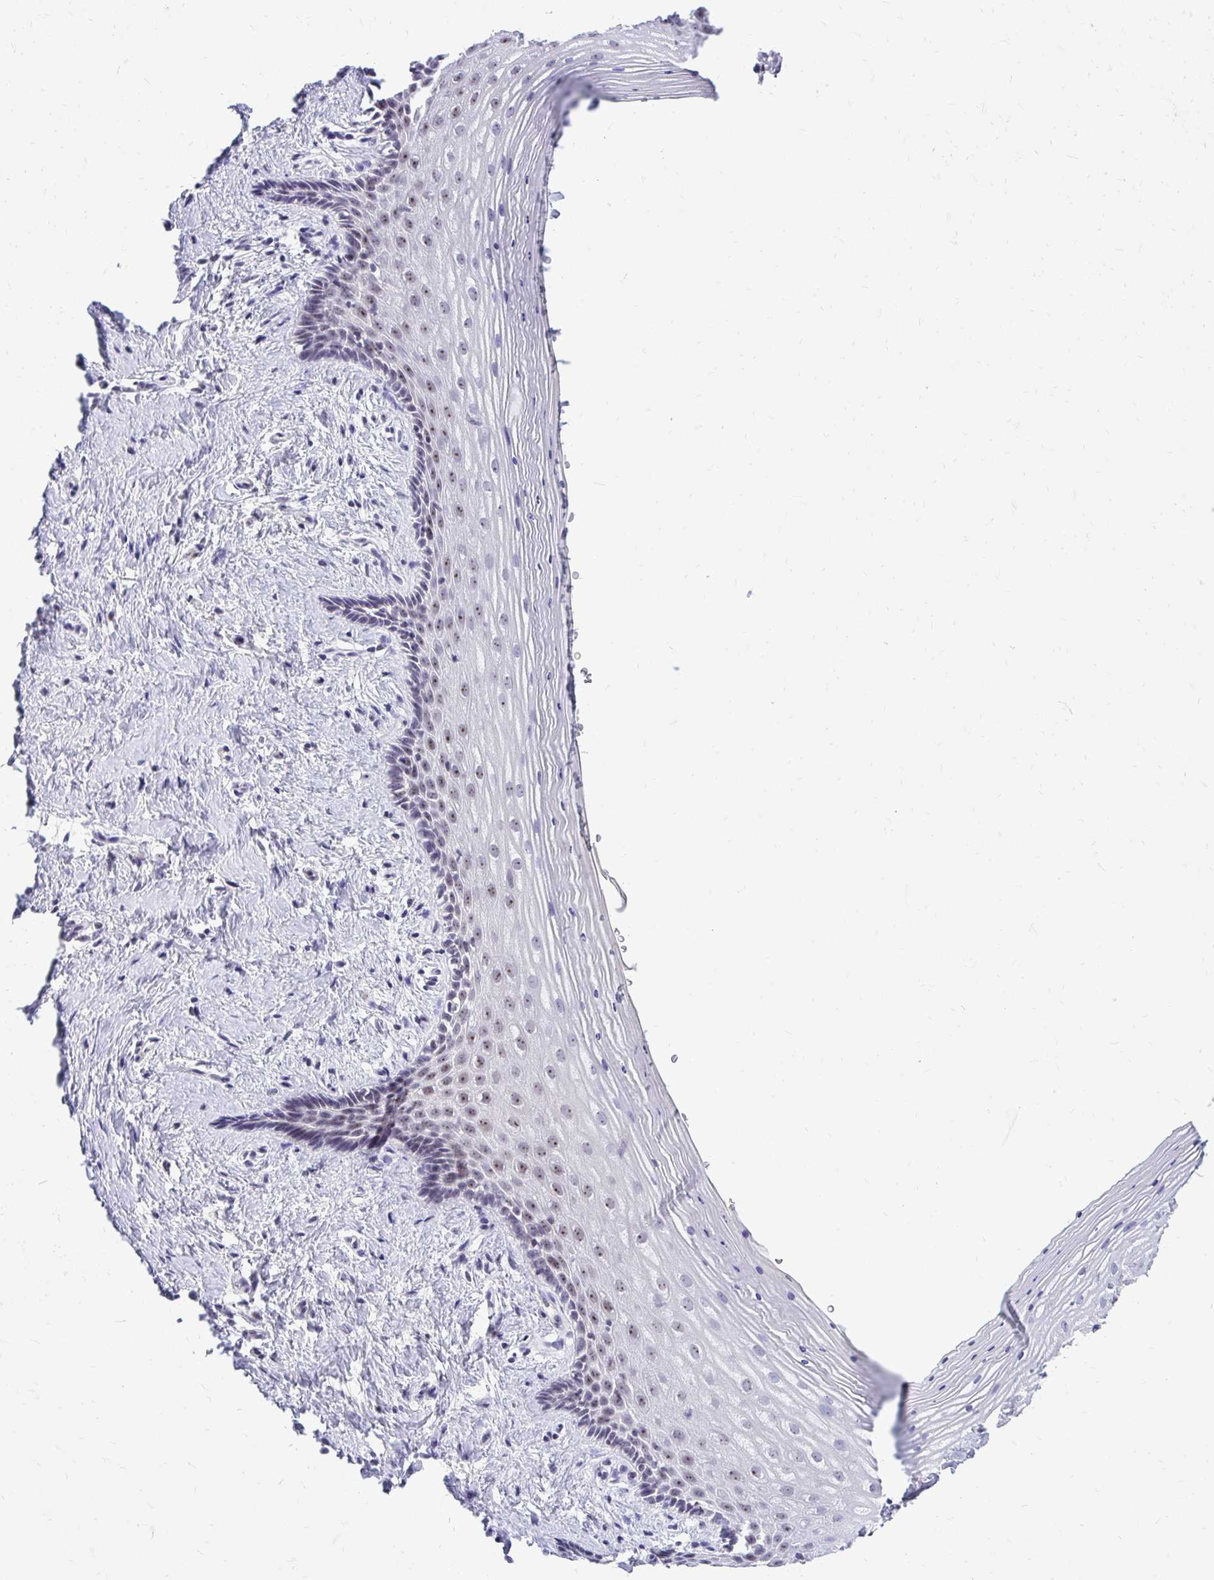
{"staining": {"intensity": "weak", "quantity": "25%-75%", "location": "nuclear"}, "tissue": "vagina", "cell_type": "Squamous epithelial cells", "image_type": "normal", "snomed": [{"axis": "morphology", "description": "Normal tissue, NOS"}, {"axis": "topography", "description": "Vagina"}], "caption": "IHC of benign vagina shows low levels of weak nuclear expression in approximately 25%-75% of squamous epithelial cells.", "gene": "NIFK", "patient": {"sex": "female", "age": 42}}